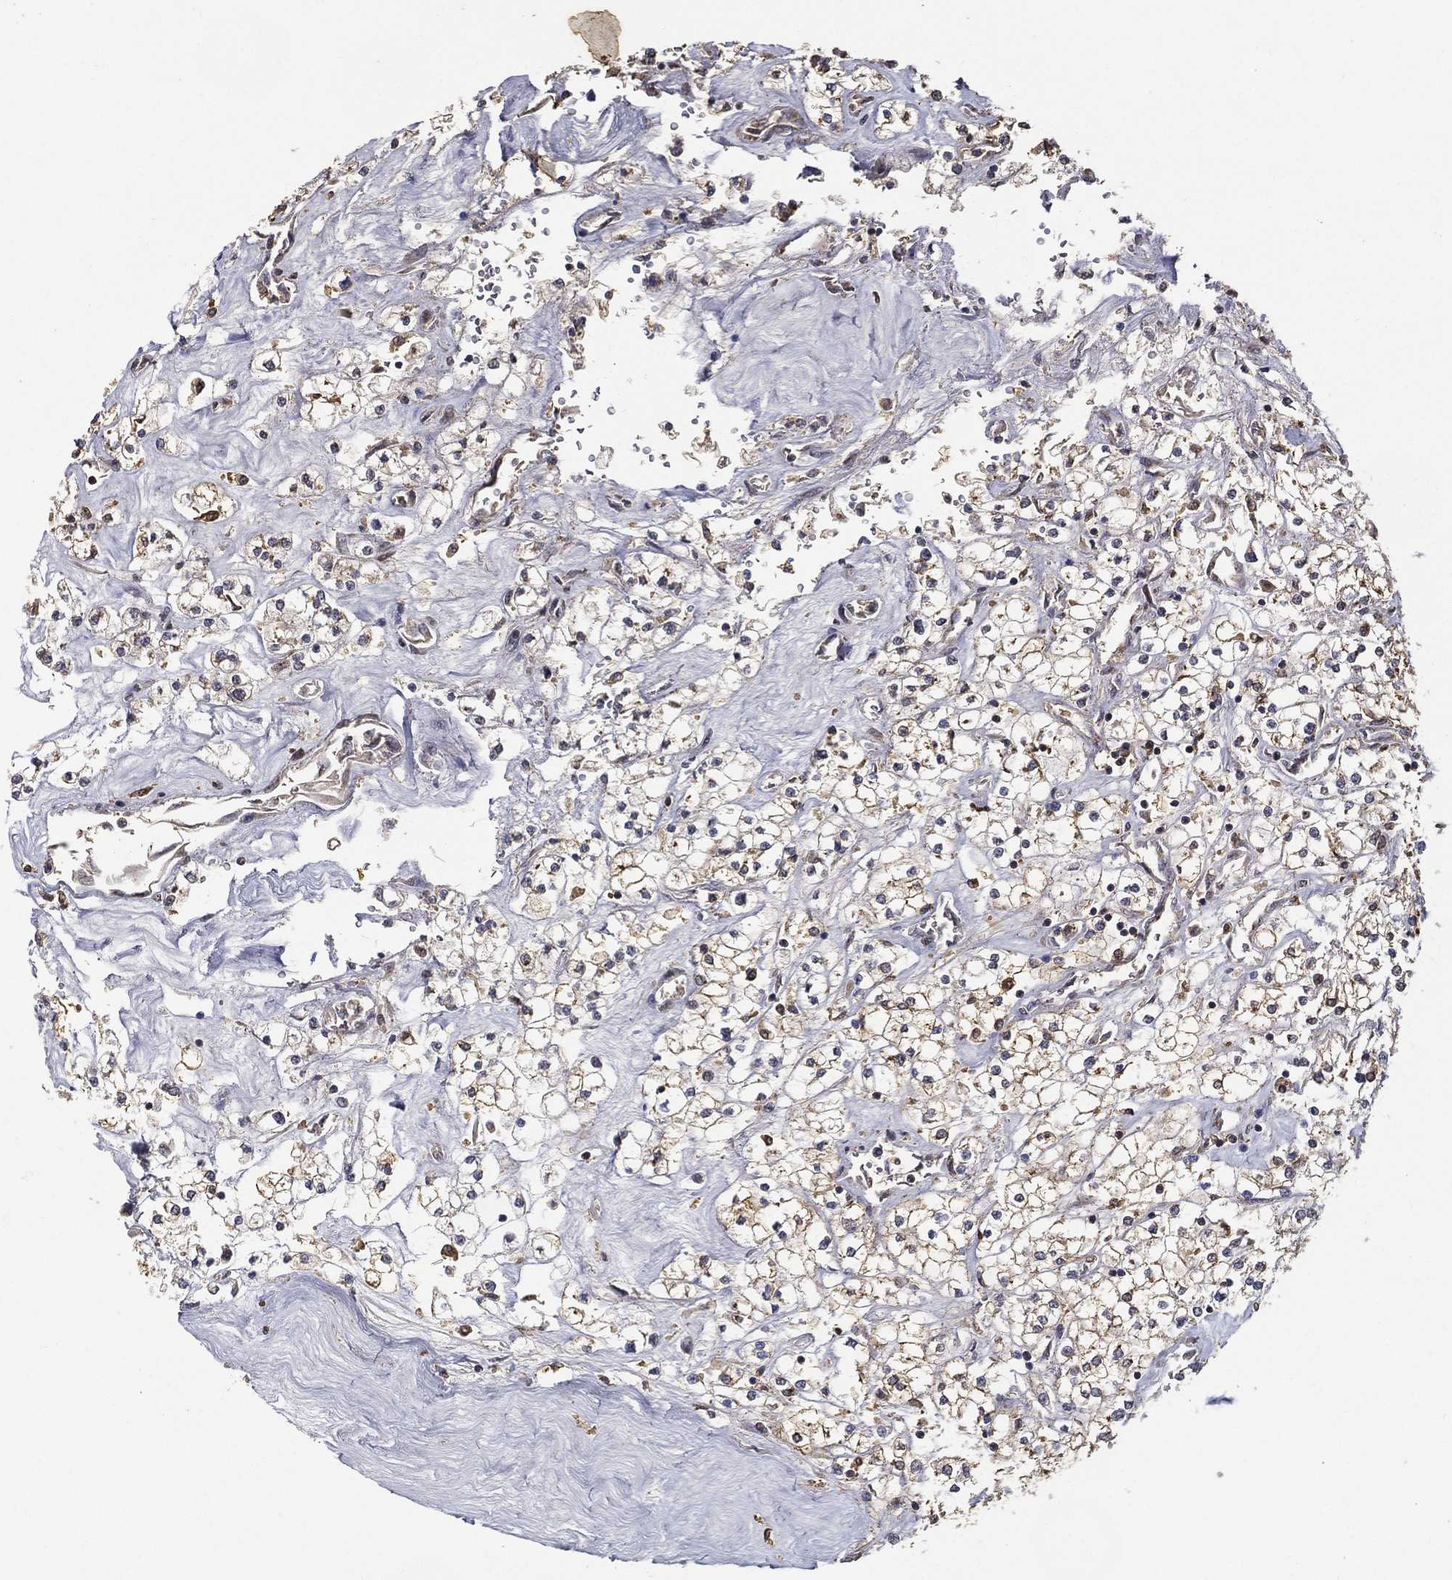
{"staining": {"intensity": "weak", "quantity": ">75%", "location": "cytoplasmic/membranous"}, "tissue": "renal cancer", "cell_type": "Tumor cells", "image_type": "cancer", "snomed": [{"axis": "morphology", "description": "Adenocarcinoma, NOS"}, {"axis": "topography", "description": "Kidney"}], "caption": "Immunohistochemistry (DAB (3,3'-diaminobenzidine)) staining of human adenocarcinoma (renal) exhibits weak cytoplasmic/membranous protein staining in about >75% of tumor cells. (Brightfield microscopy of DAB IHC at high magnification).", "gene": "GPR183", "patient": {"sex": "male", "age": 80}}